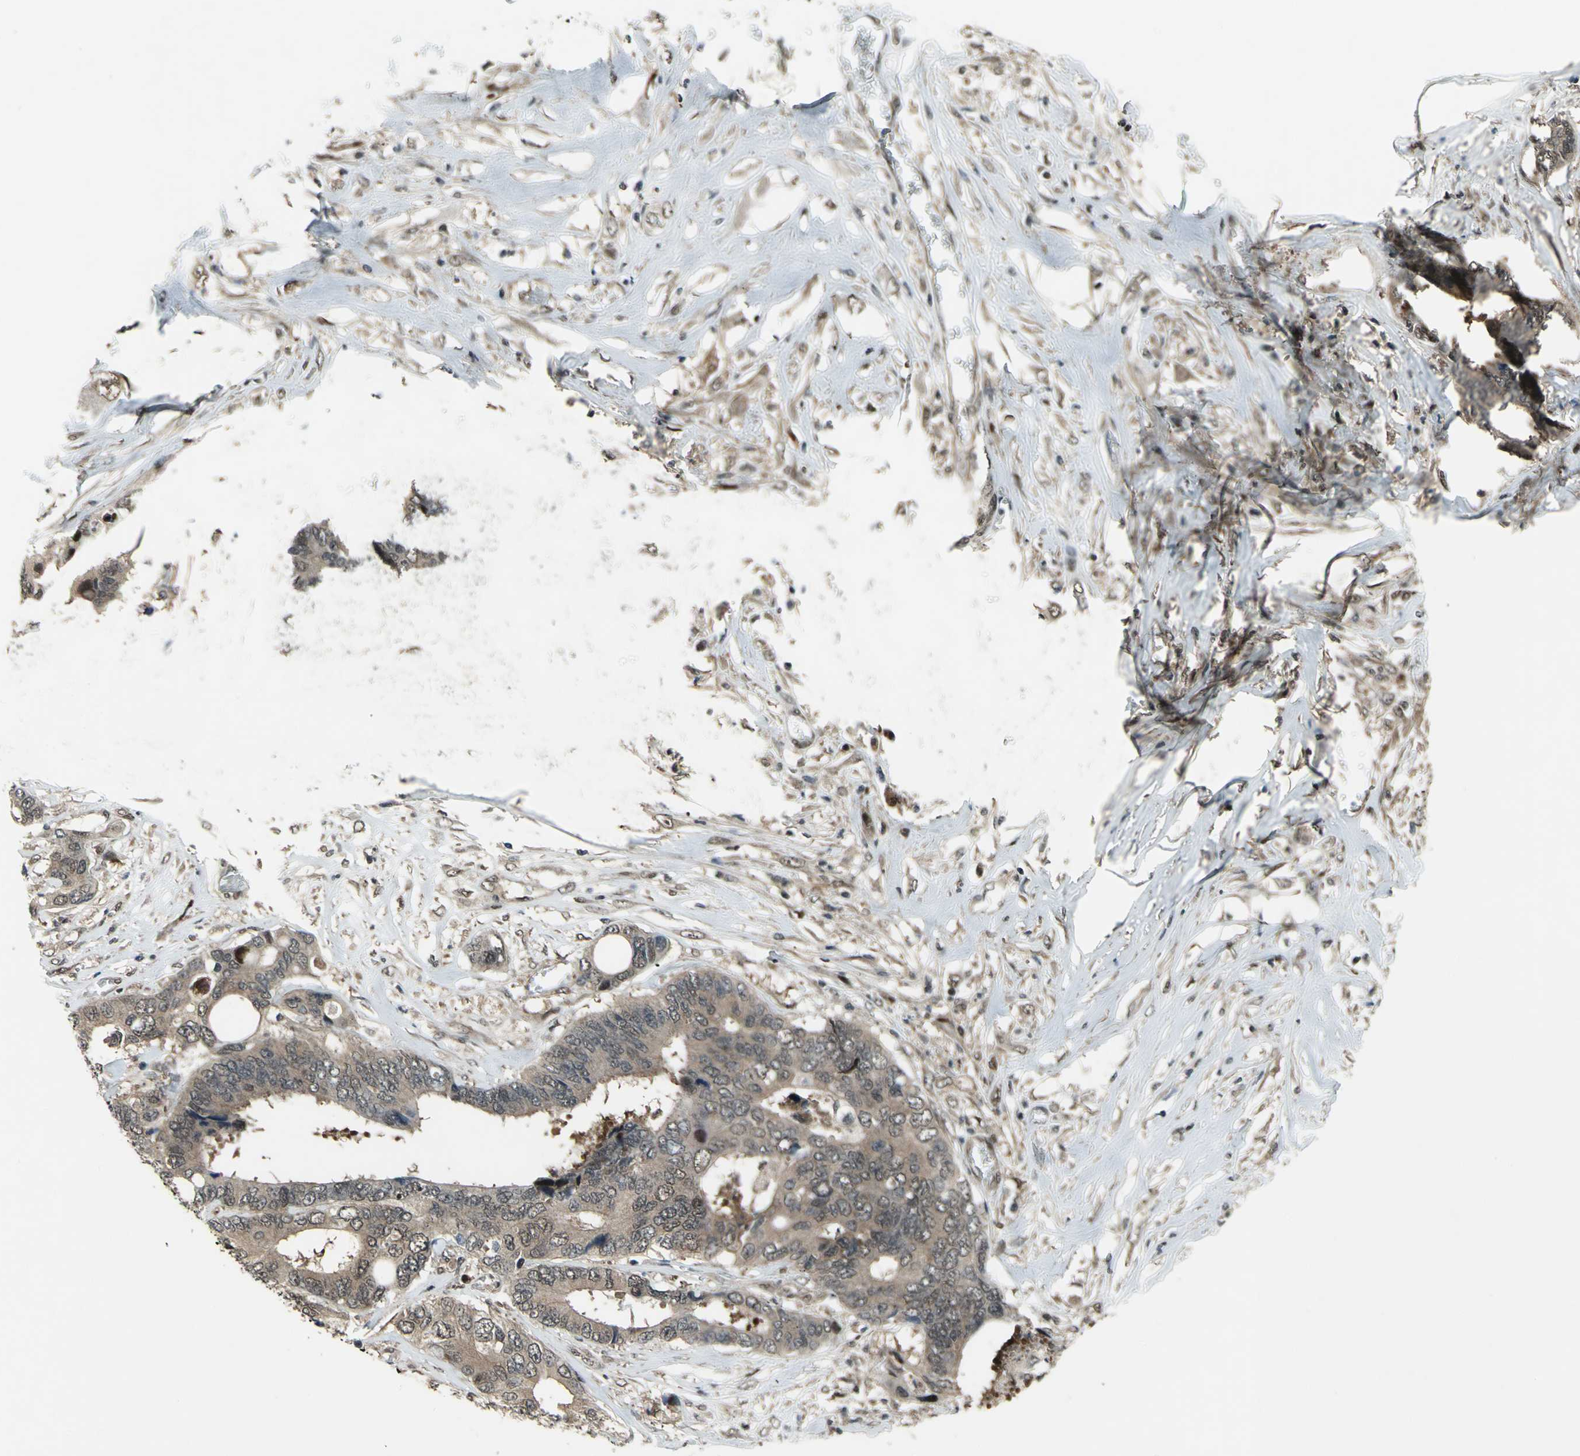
{"staining": {"intensity": "weak", "quantity": ">75%", "location": "cytoplasmic/membranous,nuclear"}, "tissue": "colorectal cancer", "cell_type": "Tumor cells", "image_type": "cancer", "snomed": [{"axis": "morphology", "description": "Adenocarcinoma, NOS"}, {"axis": "topography", "description": "Rectum"}], "caption": "Immunohistochemical staining of adenocarcinoma (colorectal) reveals low levels of weak cytoplasmic/membranous and nuclear positivity in about >75% of tumor cells. (DAB IHC with brightfield microscopy, high magnification).", "gene": "COPS5", "patient": {"sex": "male", "age": 55}}